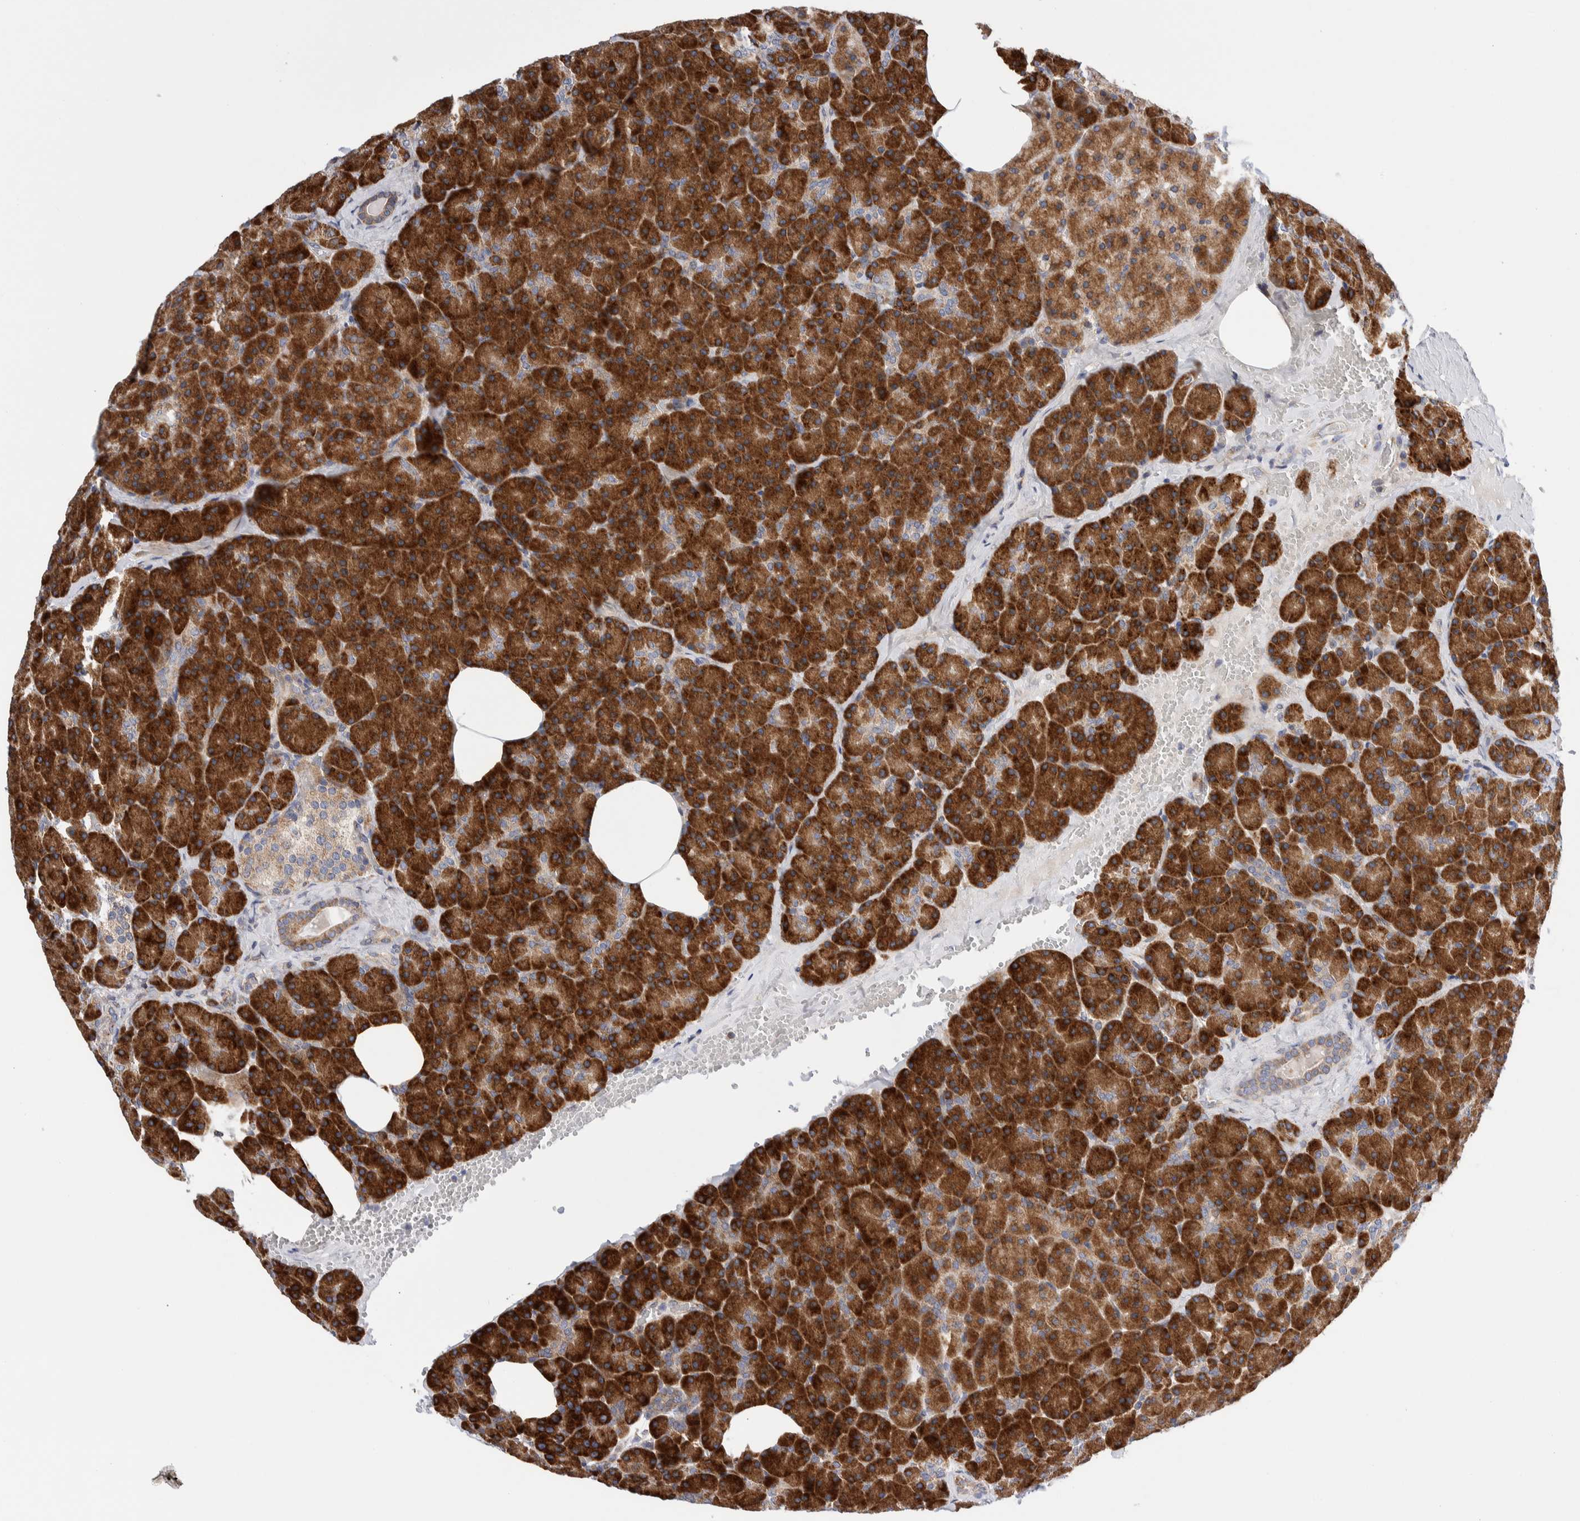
{"staining": {"intensity": "strong", "quantity": ">75%", "location": "cytoplasmic/membranous"}, "tissue": "pancreas", "cell_type": "Exocrine glandular cells", "image_type": "normal", "snomed": [{"axis": "morphology", "description": "Normal tissue, NOS"}, {"axis": "morphology", "description": "Carcinoid, malignant, NOS"}, {"axis": "topography", "description": "Pancreas"}], "caption": "Pancreas stained for a protein displays strong cytoplasmic/membranous positivity in exocrine glandular cells. The protein of interest is stained brown, and the nuclei are stained in blue (DAB (3,3'-diaminobenzidine) IHC with brightfield microscopy, high magnification).", "gene": "RACK1", "patient": {"sex": "female", "age": 35}}